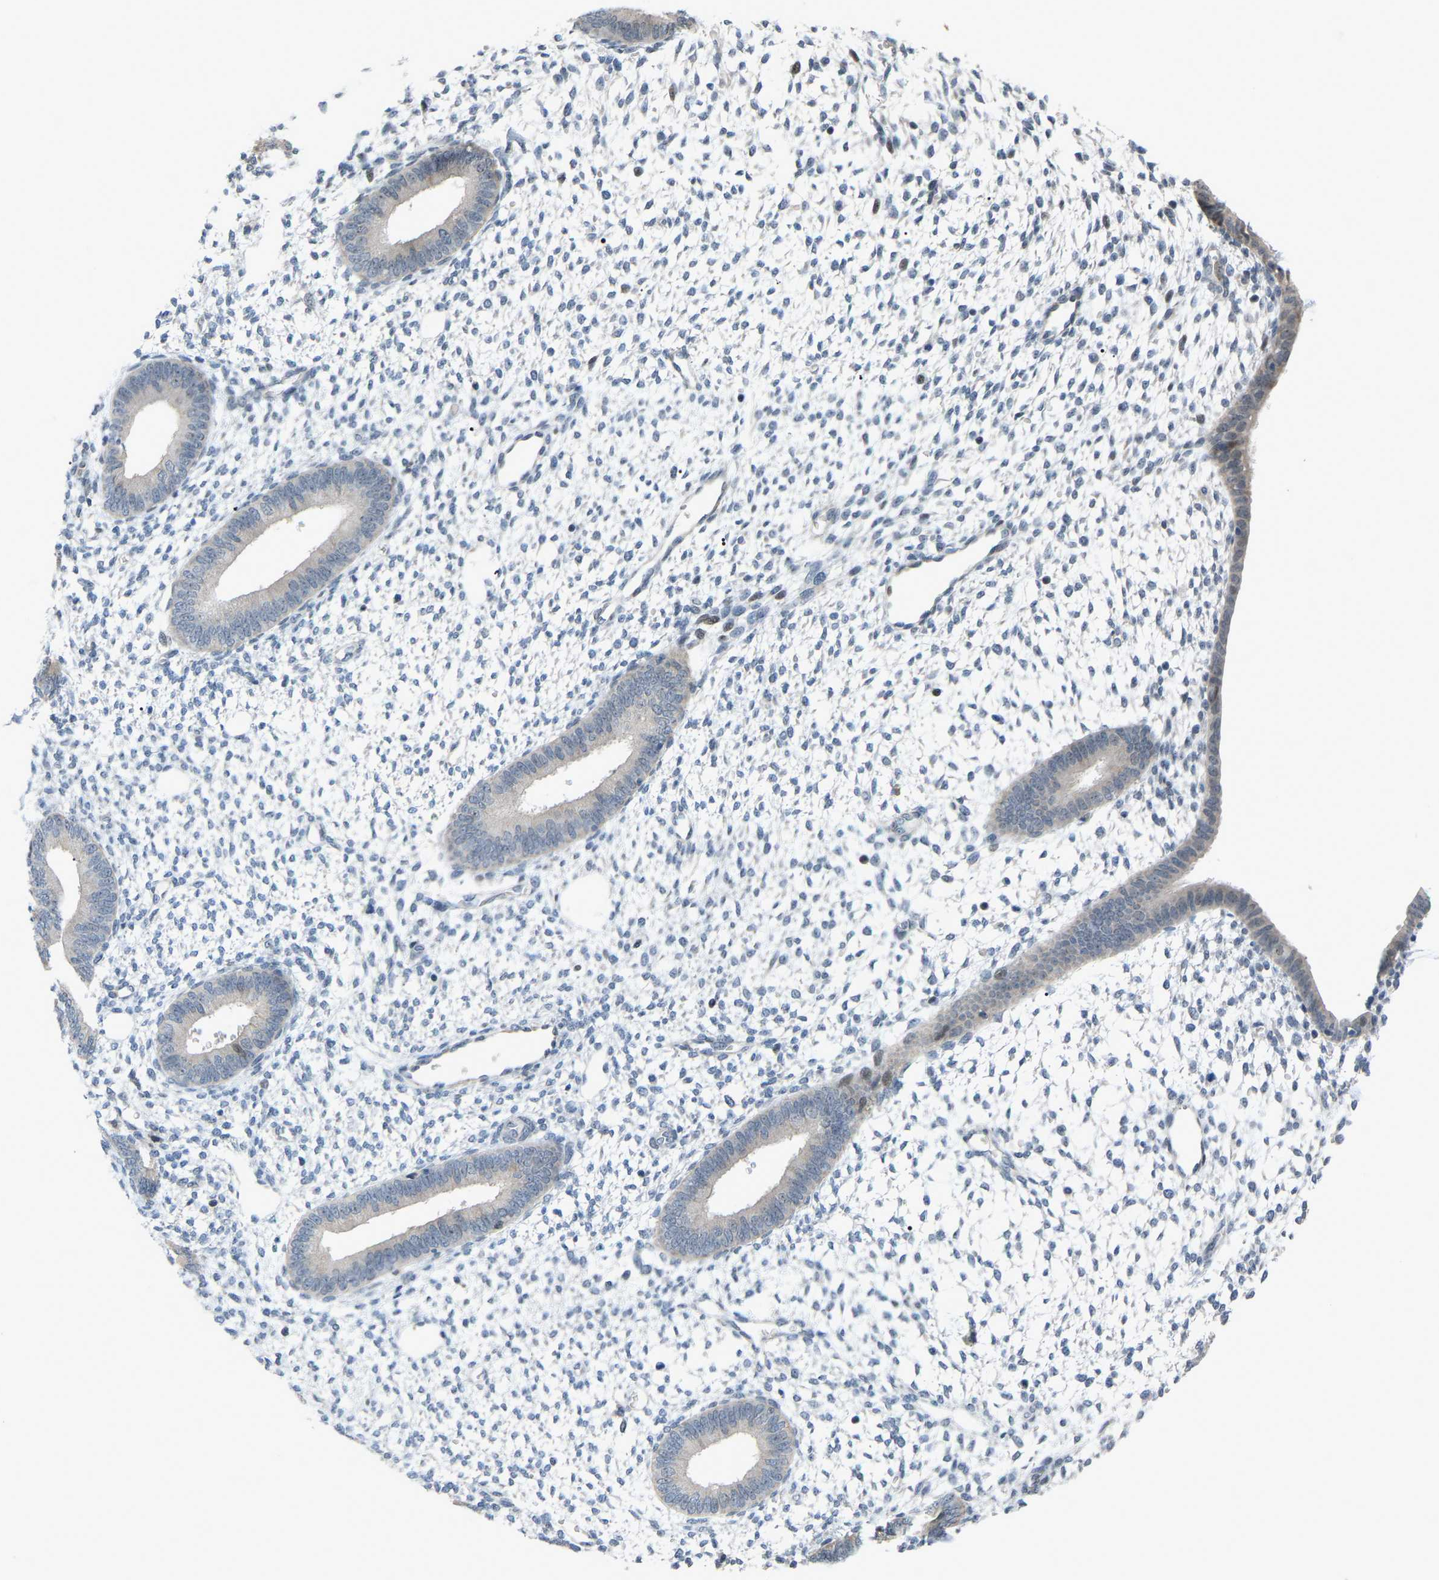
{"staining": {"intensity": "negative", "quantity": "none", "location": "none"}, "tissue": "endometrium", "cell_type": "Cells in endometrial stroma", "image_type": "normal", "snomed": [{"axis": "morphology", "description": "Normal tissue, NOS"}, {"axis": "topography", "description": "Endometrium"}], "caption": "This is a histopathology image of IHC staining of normal endometrium, which shows no expression in cells in endometrial stroma. The staining is performed using DAB (3,3'-diaminobenzidine) brown chromogen with nuclei counter-stained in using hematoxylin.", "gene": "CROT", "patient": {"sex": "female", "age": 46}}